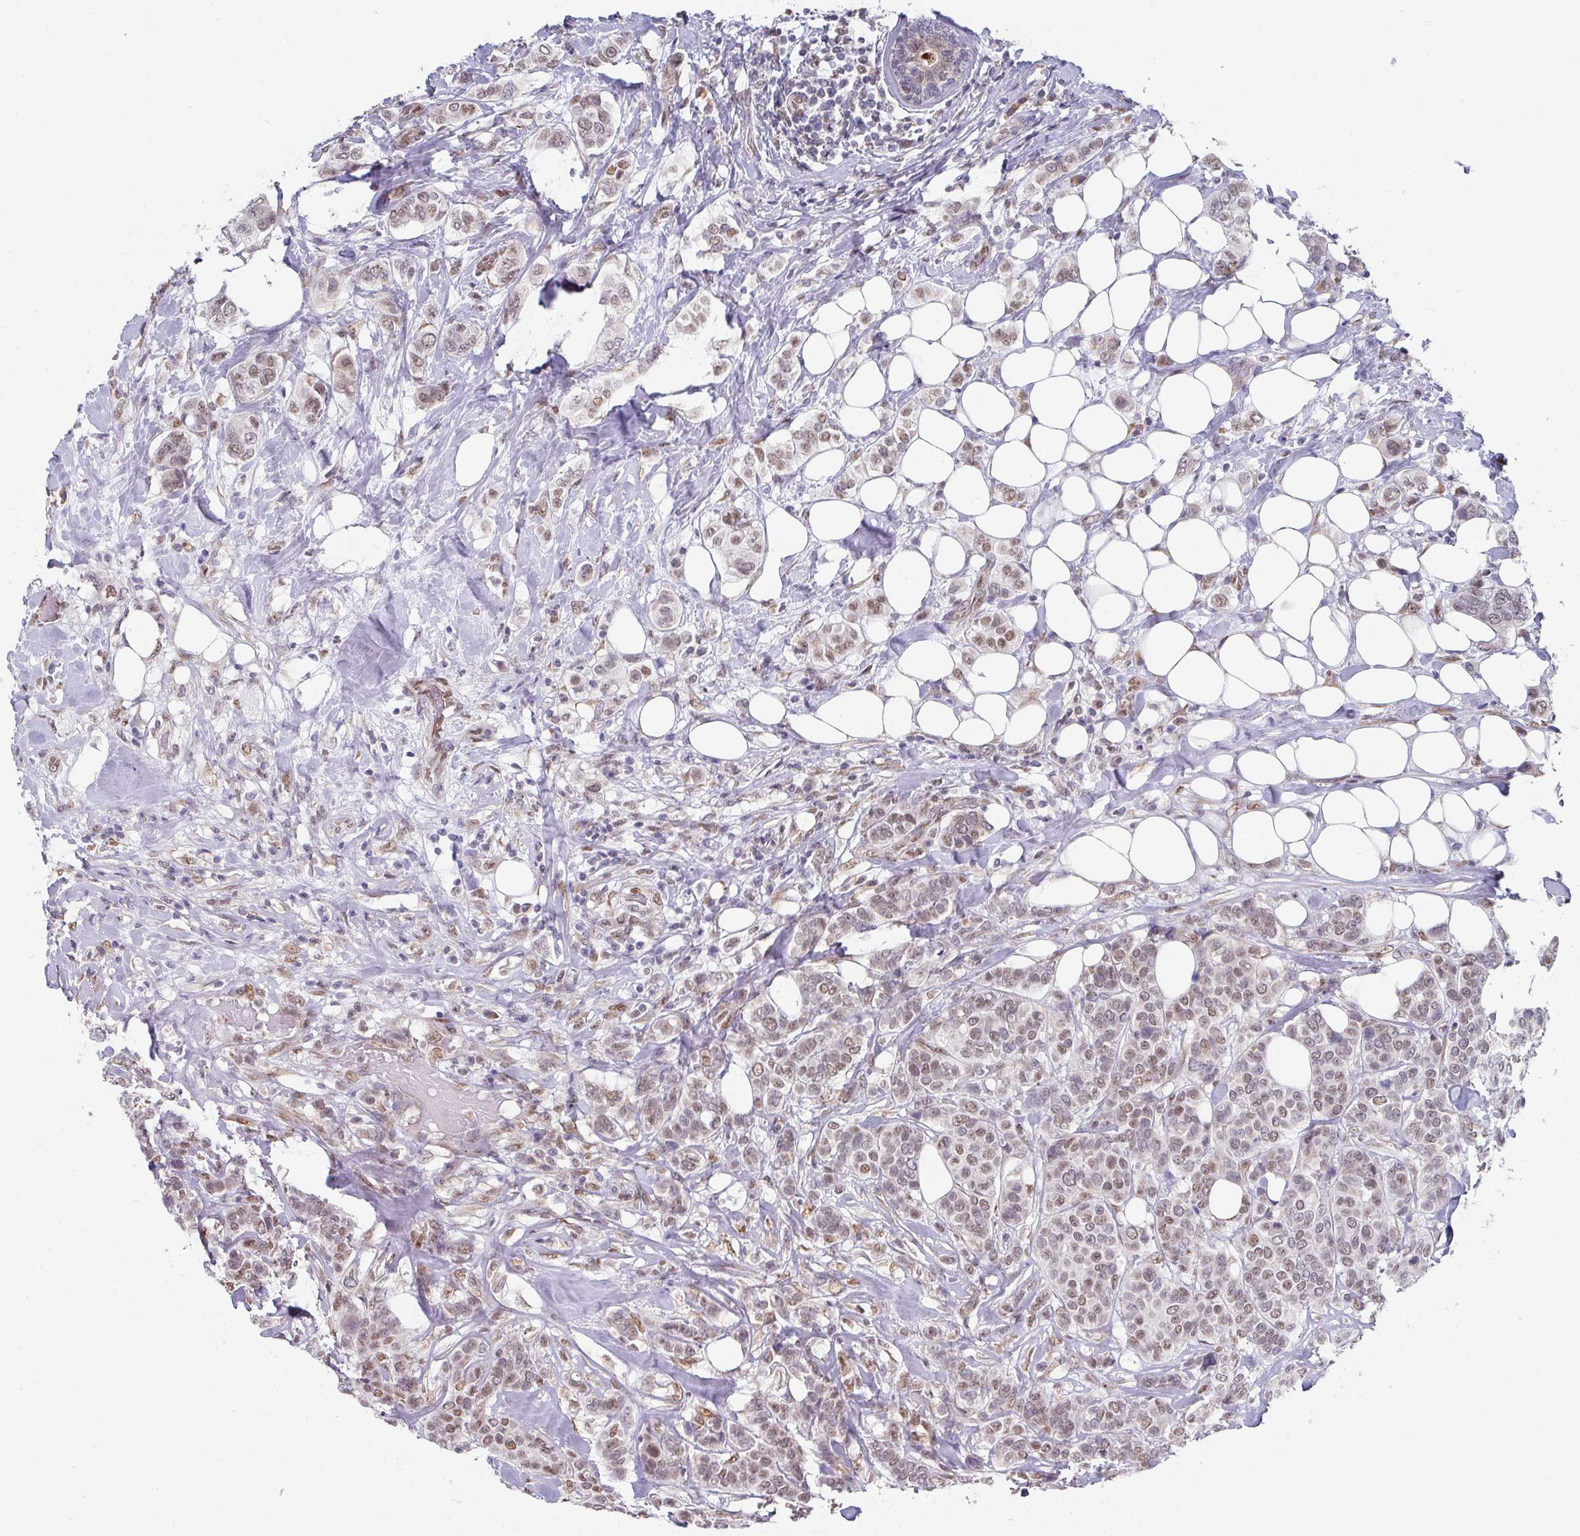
{"staining": {"intensity": "moderate", "quantity": ">75%", "location": "nuclear"}, "tissue": "breast cancer", "cell_type": "Tumor cells", "image_type": "cancer", "snomed": [{"axis": "morphology", "description": "Lobular carcinoma"}, {"axis": "topography", "description": "Breast"}], "caption": "Immunohistochemical staining of lobular carcinoma (breast) reveals medium levels of moderate nuclear staining in about >75% of tumor cells.", "gene": "TMED5", "patient": {"sex": "female", "age": 51}}